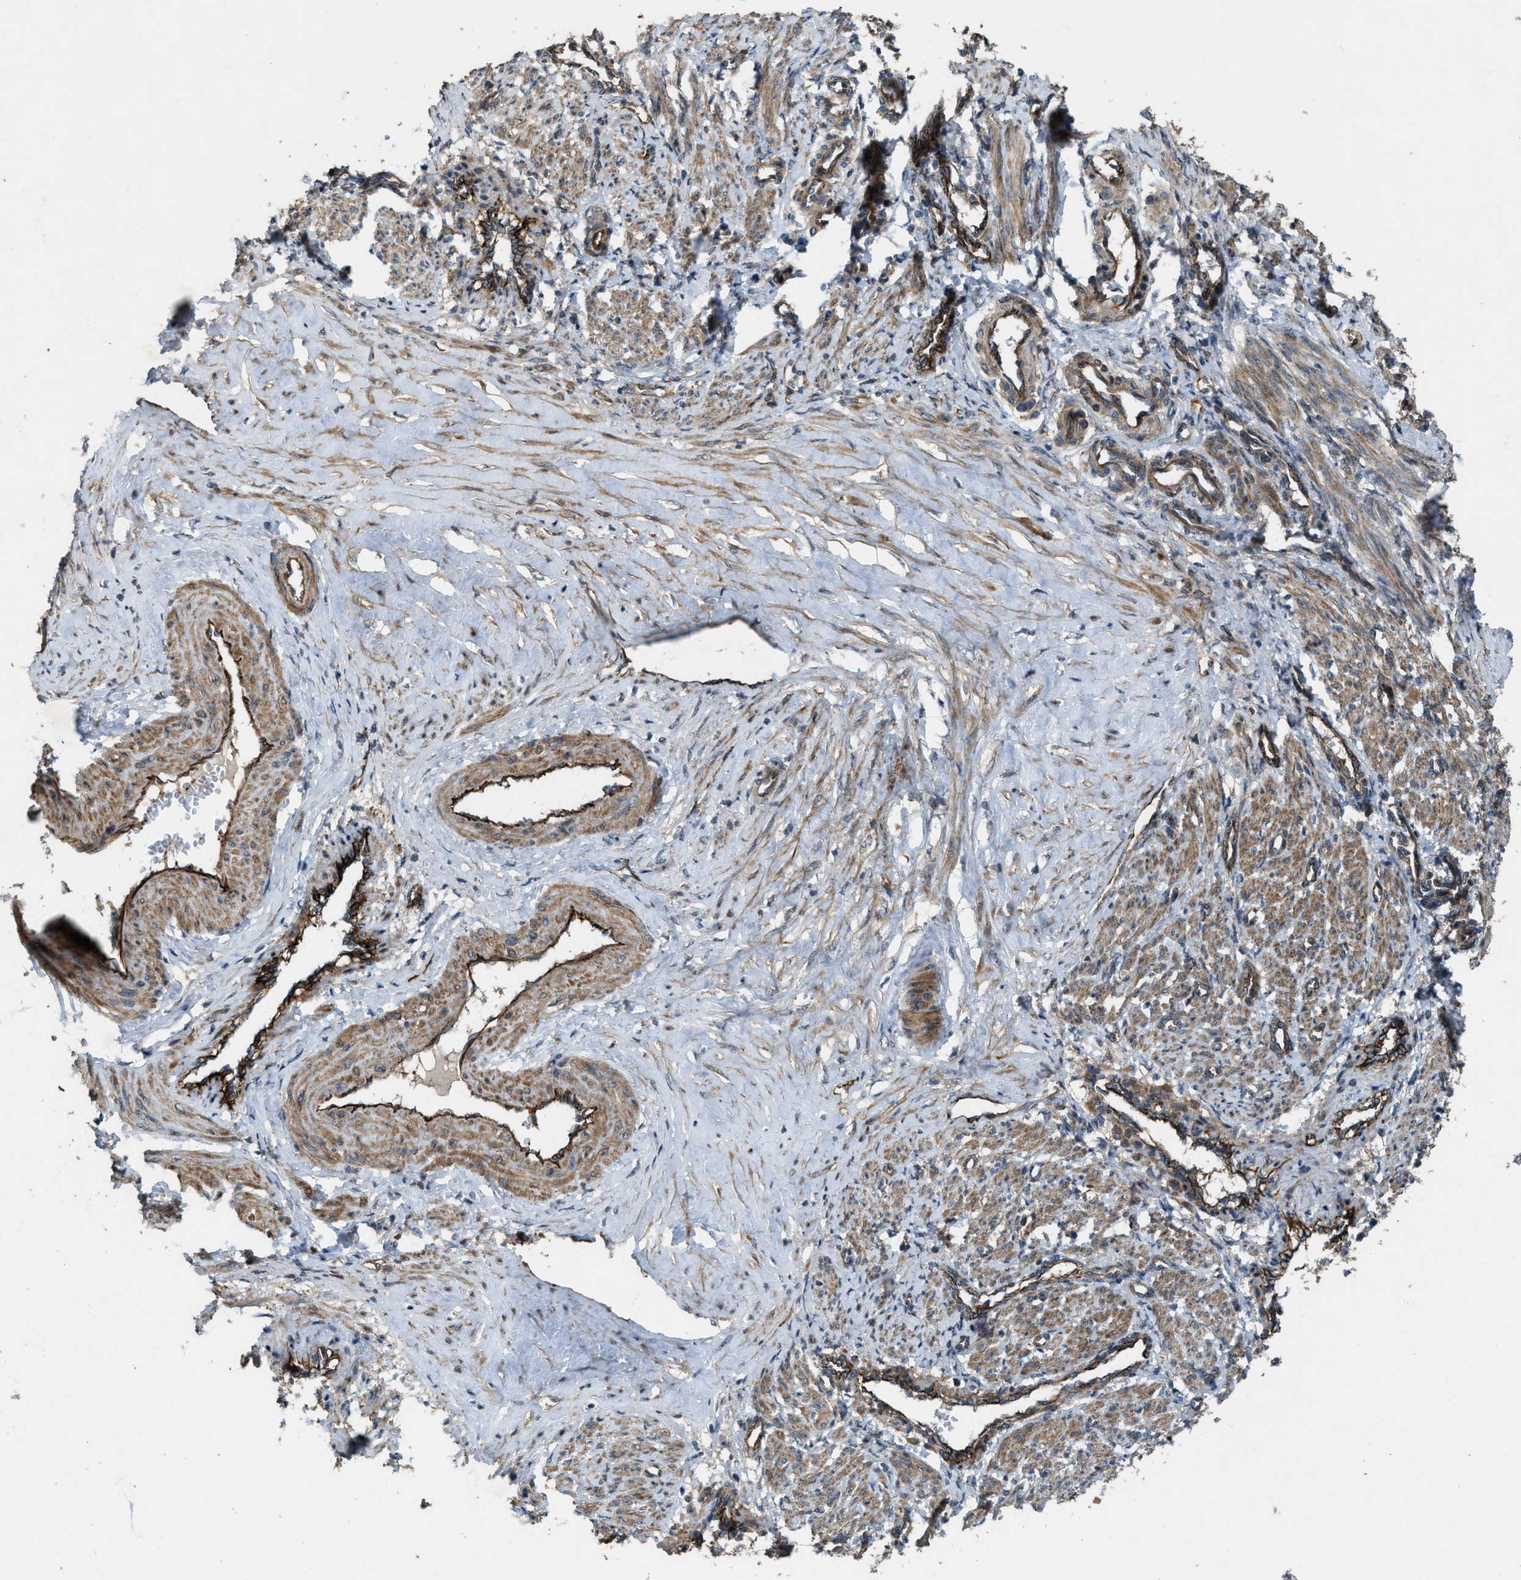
{"staining": {"intensity": "moderate", "quantity": ">75%", "location": "cytoplasmic/membranous"}, "tissue": "smooth muscle", "cell_type": "Smooth muscle cells", "image_type": "normal", "snomed": [{"axis": "morphology", "description": "Normal tissue, NOS"}, {"axis": "topography", "description": "Endometrium"}], "caption": "High-magnification brightfield microscopy of benign smooth muscle stained with DAB (brown) and counterstained with hematoxylin (blue). smooth muscle cells exhibit moderate cytoplasmic/membranous expression is present in about>75% of cells.", "gene": "LRRC72", "patient": {"sex": "female", "age": 33}}